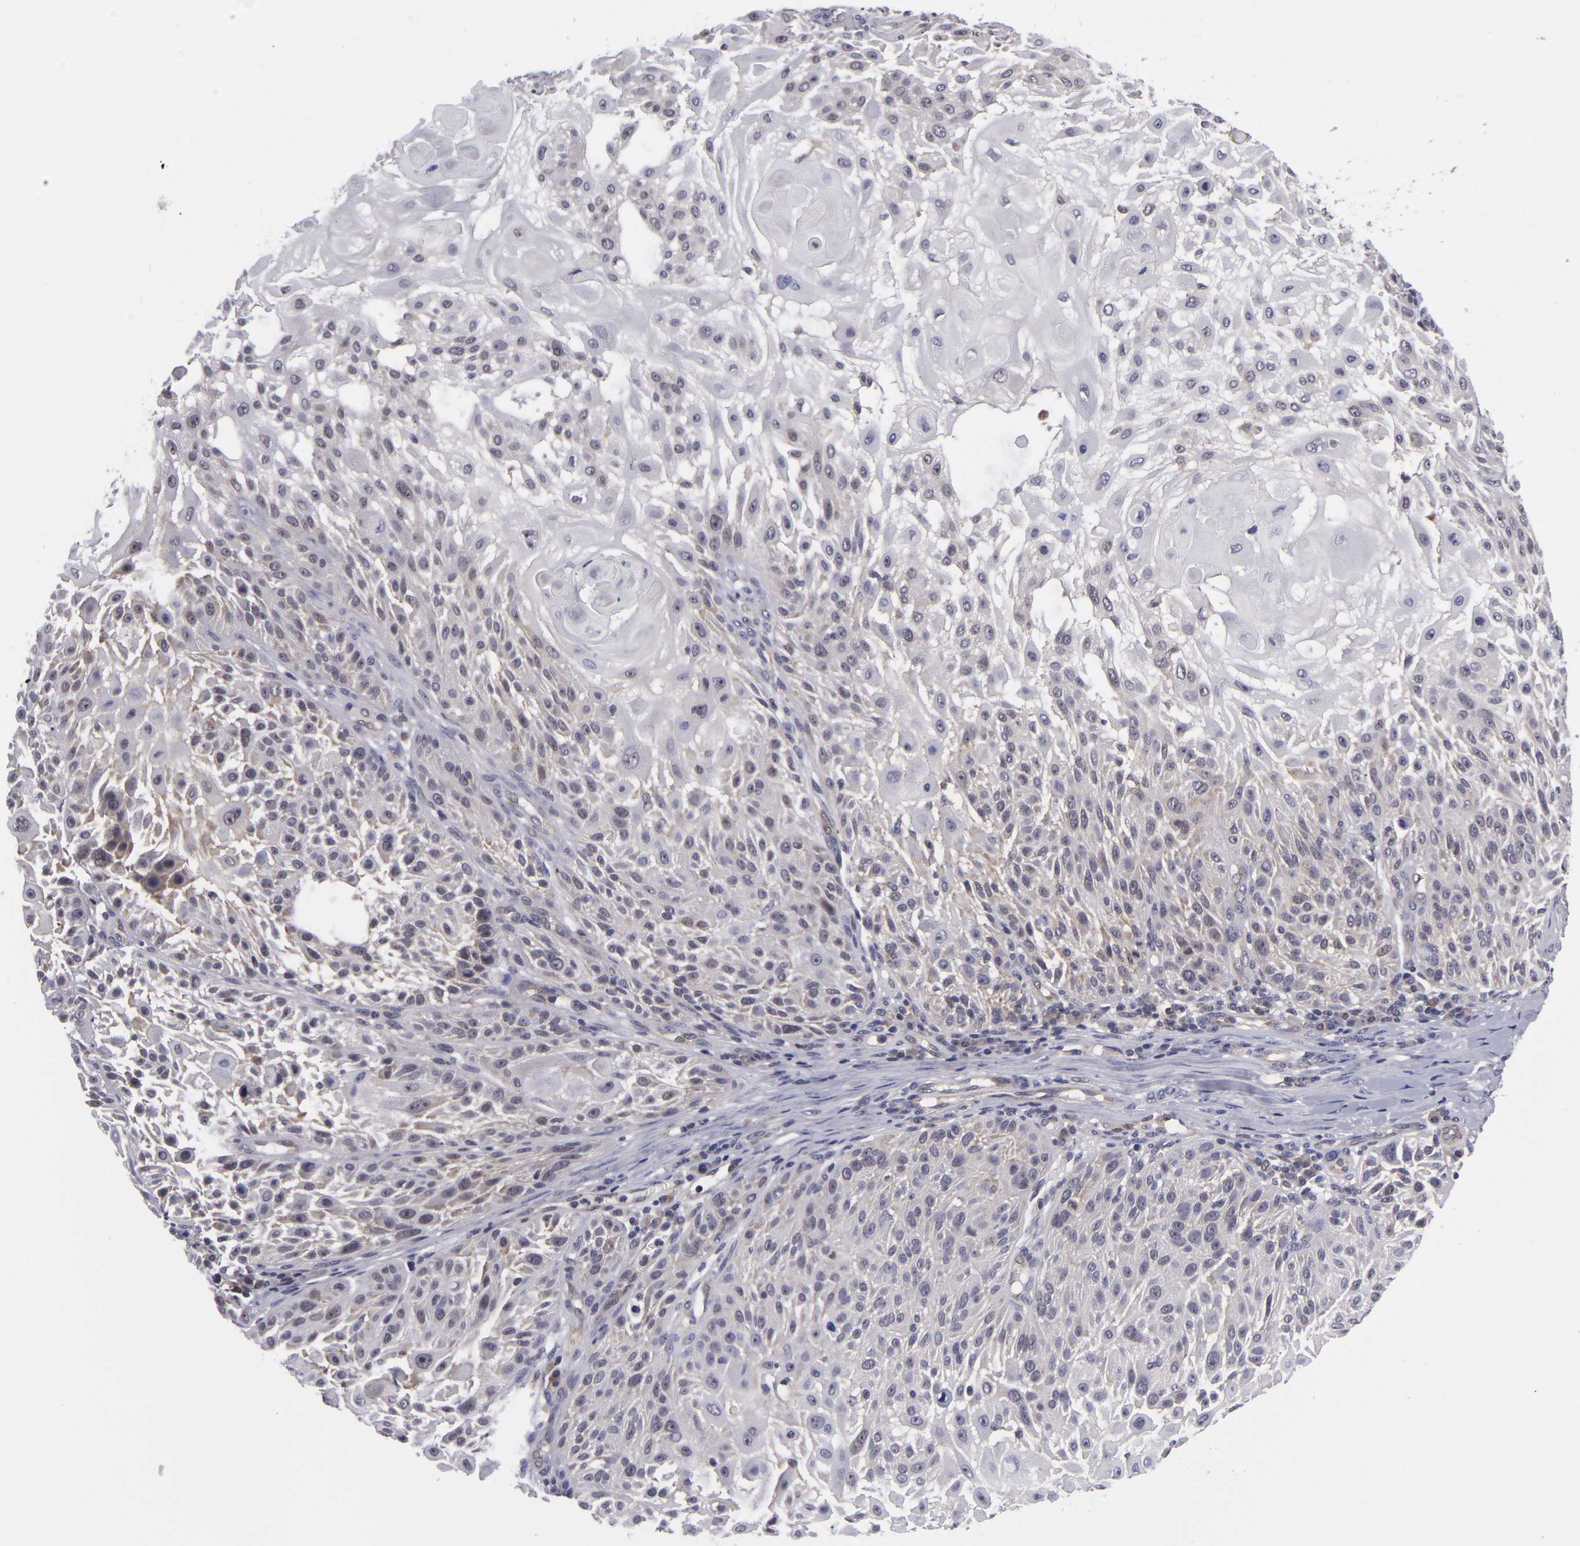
{"staining": {"intensity": "weak", "quantity": "<25%", "location": "cytoplasmic/membranous"}, "tissue": "skin cancer", "cell_type": "Tumor cells", "image_type": "cancer", "snomed": [{"axis": "morphology", "description": "Squamous cell carcinoma, NOS"}, {"axis": "topography", "description": "Skin"}], "caption": "High magnification brightfield microscopy of skin cancer stained with DAB (brown) and counterstained with hematoxylin (blue): tumor cells show no significant expression.", "gene": "BCL10", "patient": {"sex": "female", "age": 89}}